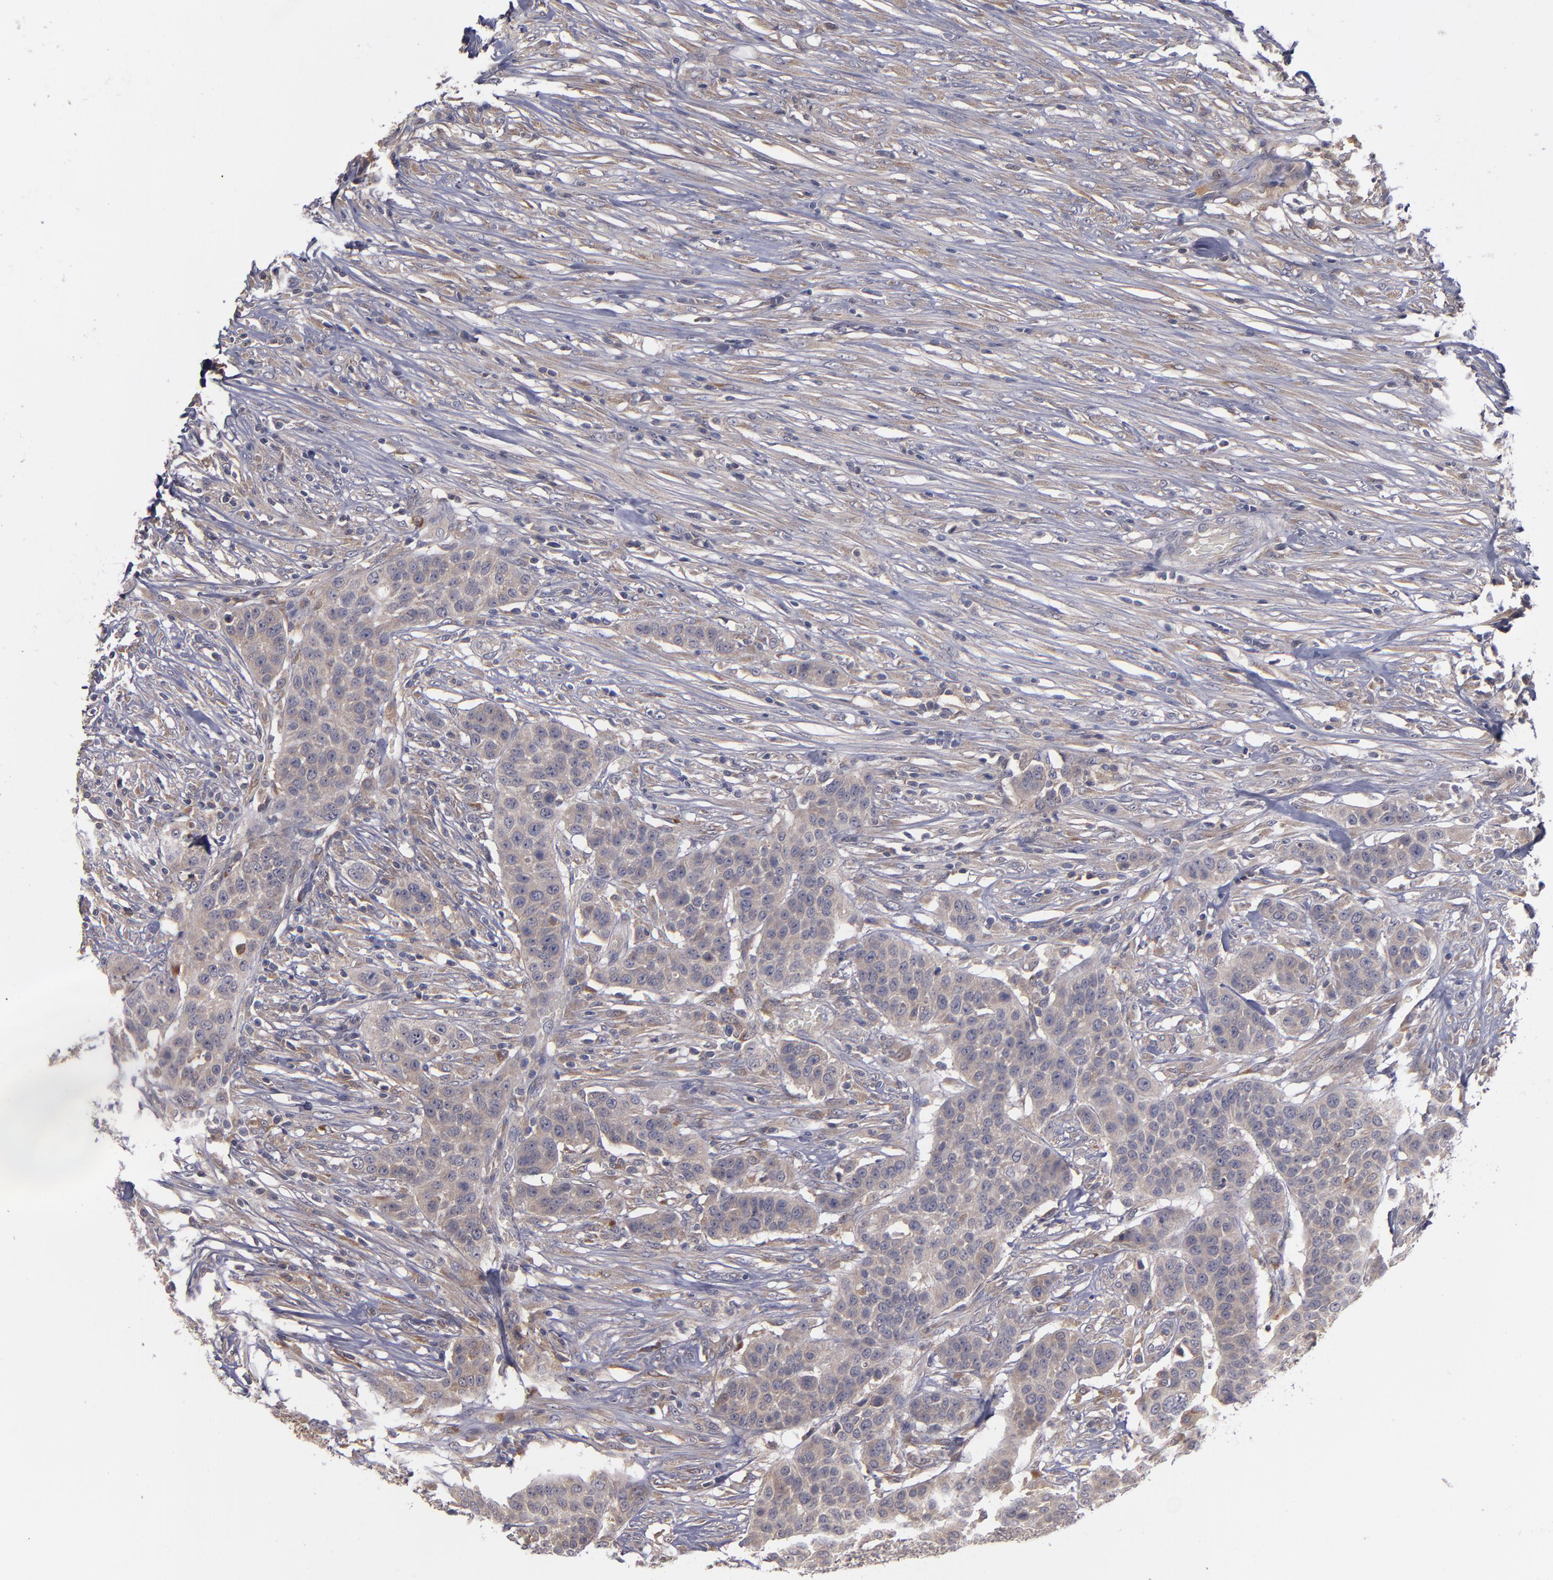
{"staining": {"intensity": "moderate", "quantity": ">75%", "location": "cytoplasmic/membranous"}, "tissue": "urothelial cancer", "cell_type": "Tumor cells", "image_type": "cancer", "snomed": [{"axis": "morphology", "description": "Urothelial carcinoma, High grade"}, {"axis": "topography", "description": "Urinary bladder"}], "caption": "Immunohistochemical staining of urothelial carcinoma (high-grade) exhibits medium levels of moderate cytoplasmic/membranous protein staining in approximately >75% of tumor cells.", "gene": "MMP11", "patient": {"sex": "male", "age": 74}}